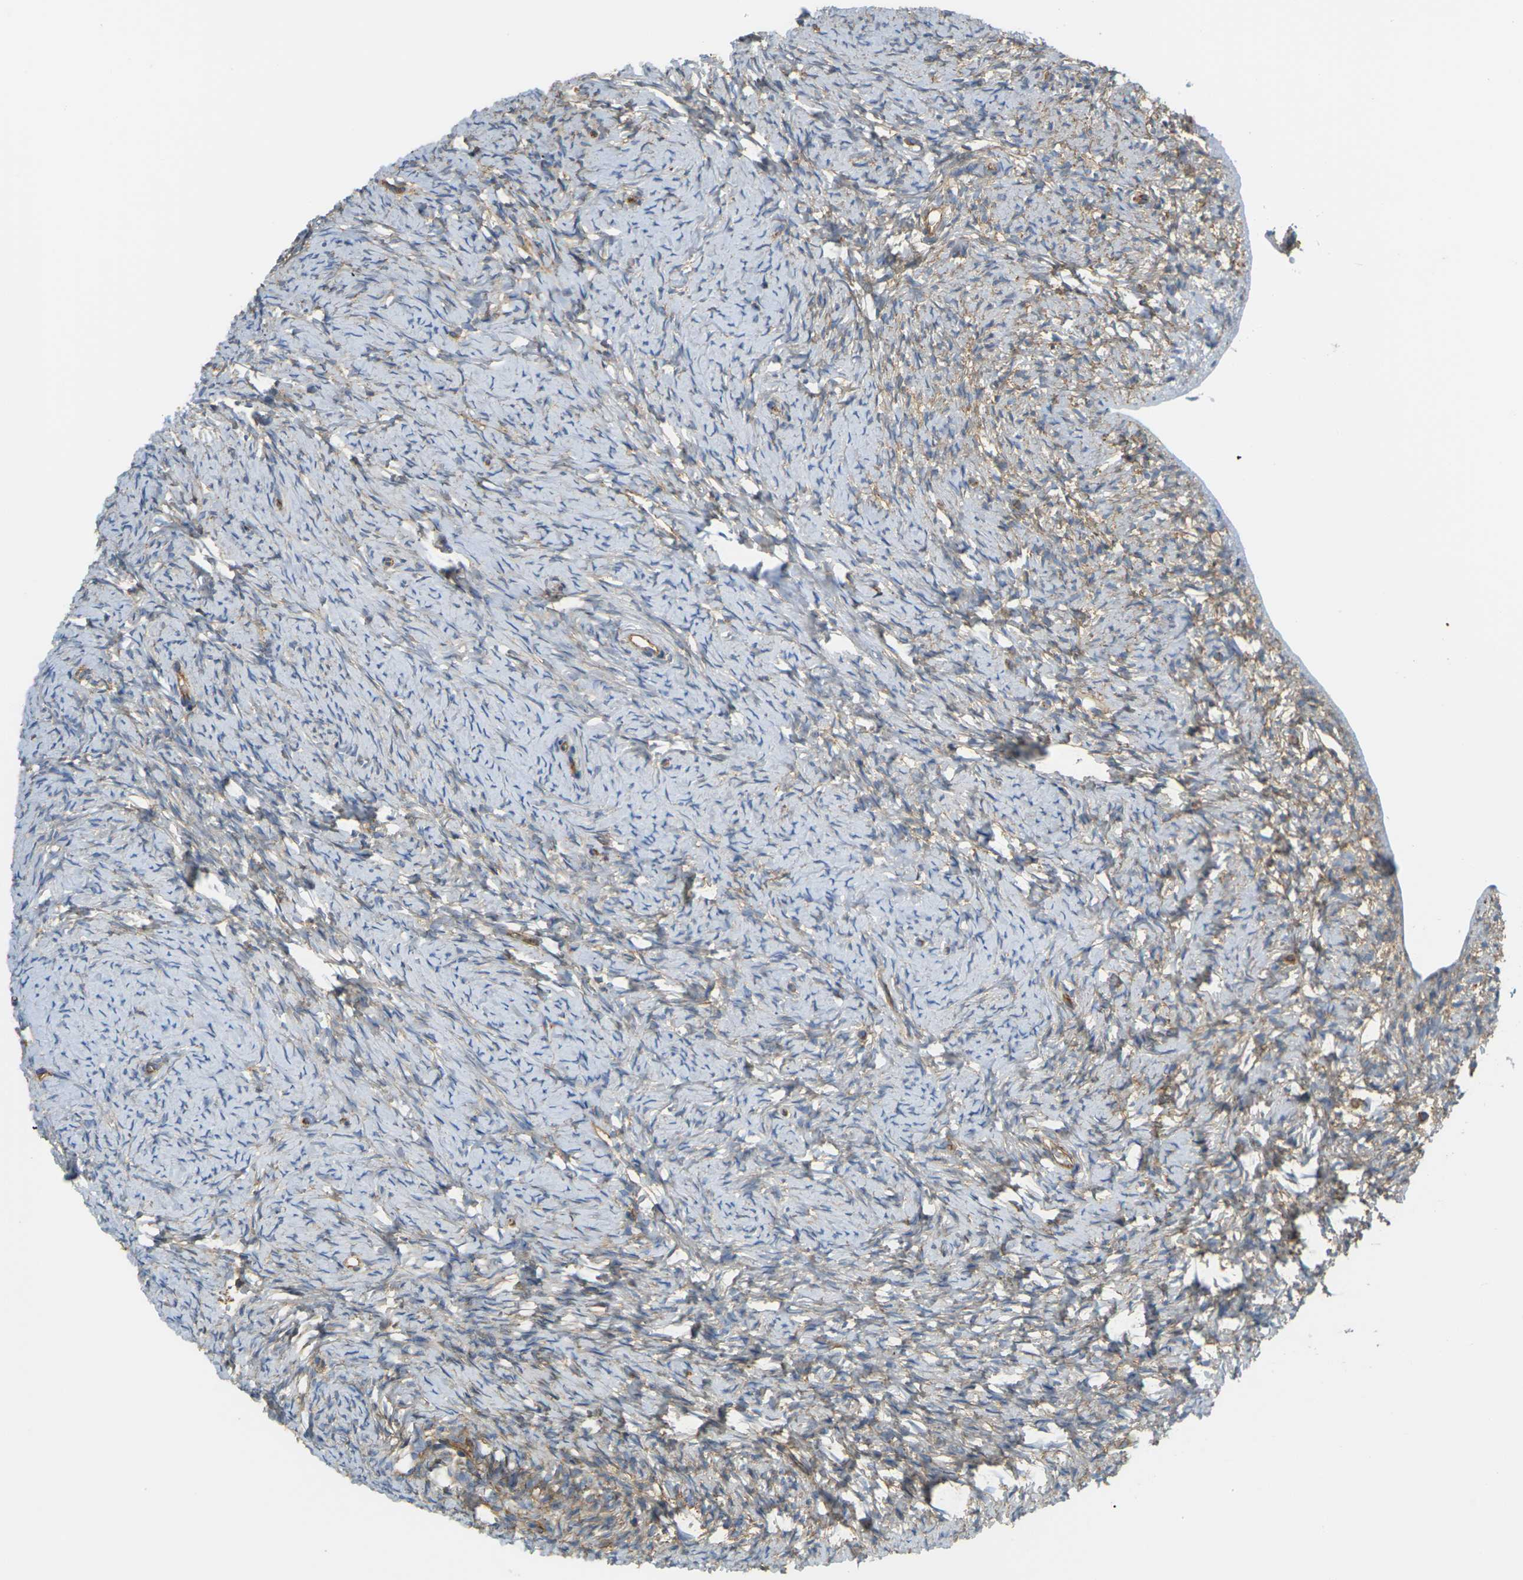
{"staining": {"intensity": "weak", "quantity": "25%-75%", "location": "cytoplasmic/membranous"}, "tissue": "ovary", "cell_type": "Ovarian stroma cells", "image_type": "normal", "snomed": [{"axis": "morphology", "description": "Normal tissue, NOS"}, {"axis": "topography", "description": "Ovary"}], "caption": "Ovary stained with IHC demonstrates weak cytoplasmic/membranous positivity in about 25%-75% of ovarian stroma cells. The protein of interest is stained brown, and the nuclei are stained in blue (DAB (3,3'-diaminobenzidine) IHC with brightfield microscopy, high magnification).", "gene": "IQGAP1", "patient": {"sex": "female", "age": 33}}